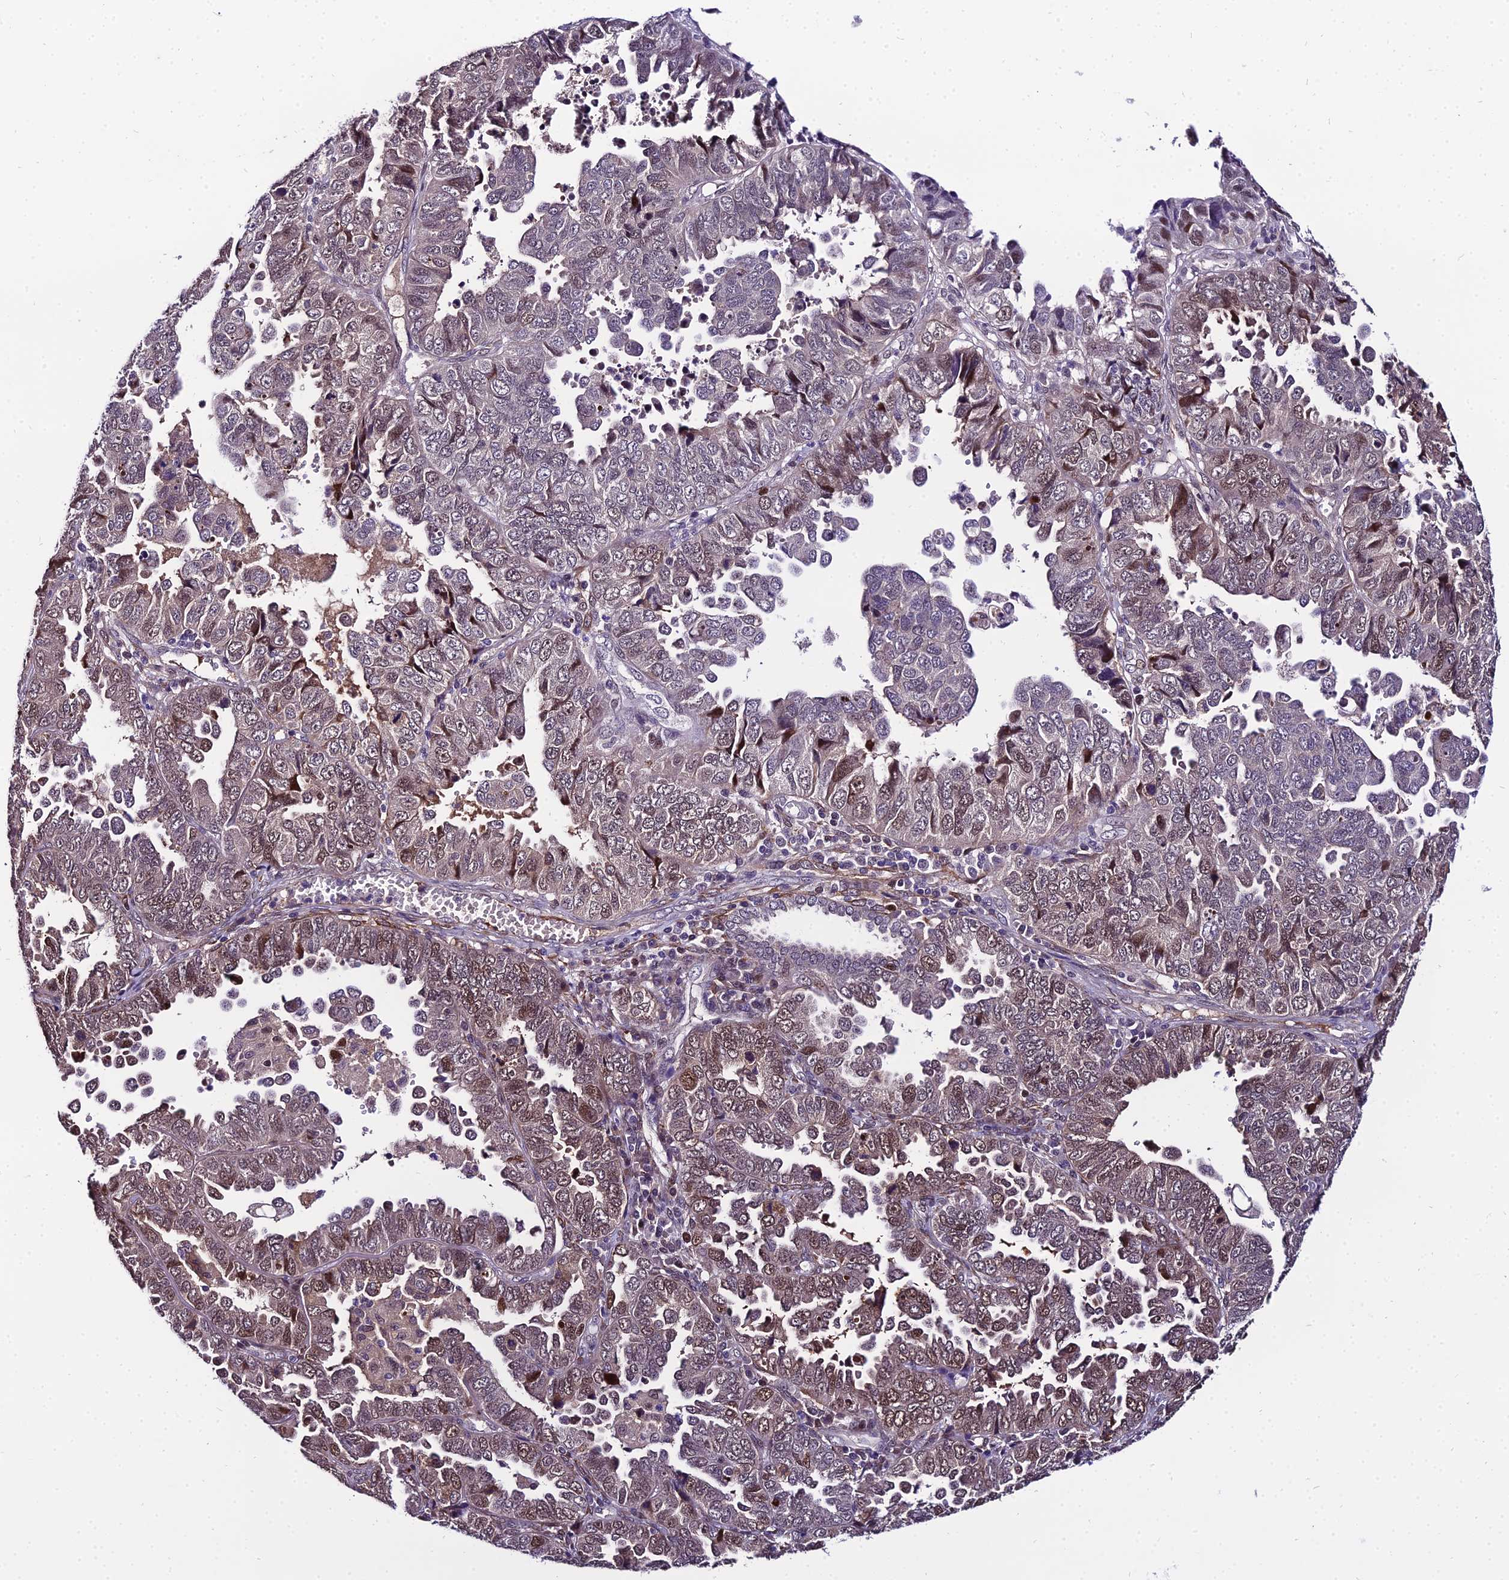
{"staining": {"intensity": "moderate", "quantity": "25%-75%", "location": "cytoplasmic/membranous,nuclear"}, "tissue": "endometrial cancer", "cell_type": "Tumor cells", "image_type": "cancer", "snomed": [{"axis": "morphology", "description": "Adenocarcinoma, NOS"}, {"axis": "topography", "description": "Endometrium"}], "caption": "The image demonstrates immunohistochemical staining of endometrial cancer. There is moderate cytoplasmic/membranous and nuclear expression is identified in approximately 25%-75% of tumor cells. The staining is performed using DAB (3,3'-diaminobenzidine) brown chromogen to label protein expression. The nuclei are counter-stained blue using hematoxylin.", "gene": "TRIML2", "patient": {"sex": "female", "age": 79}}